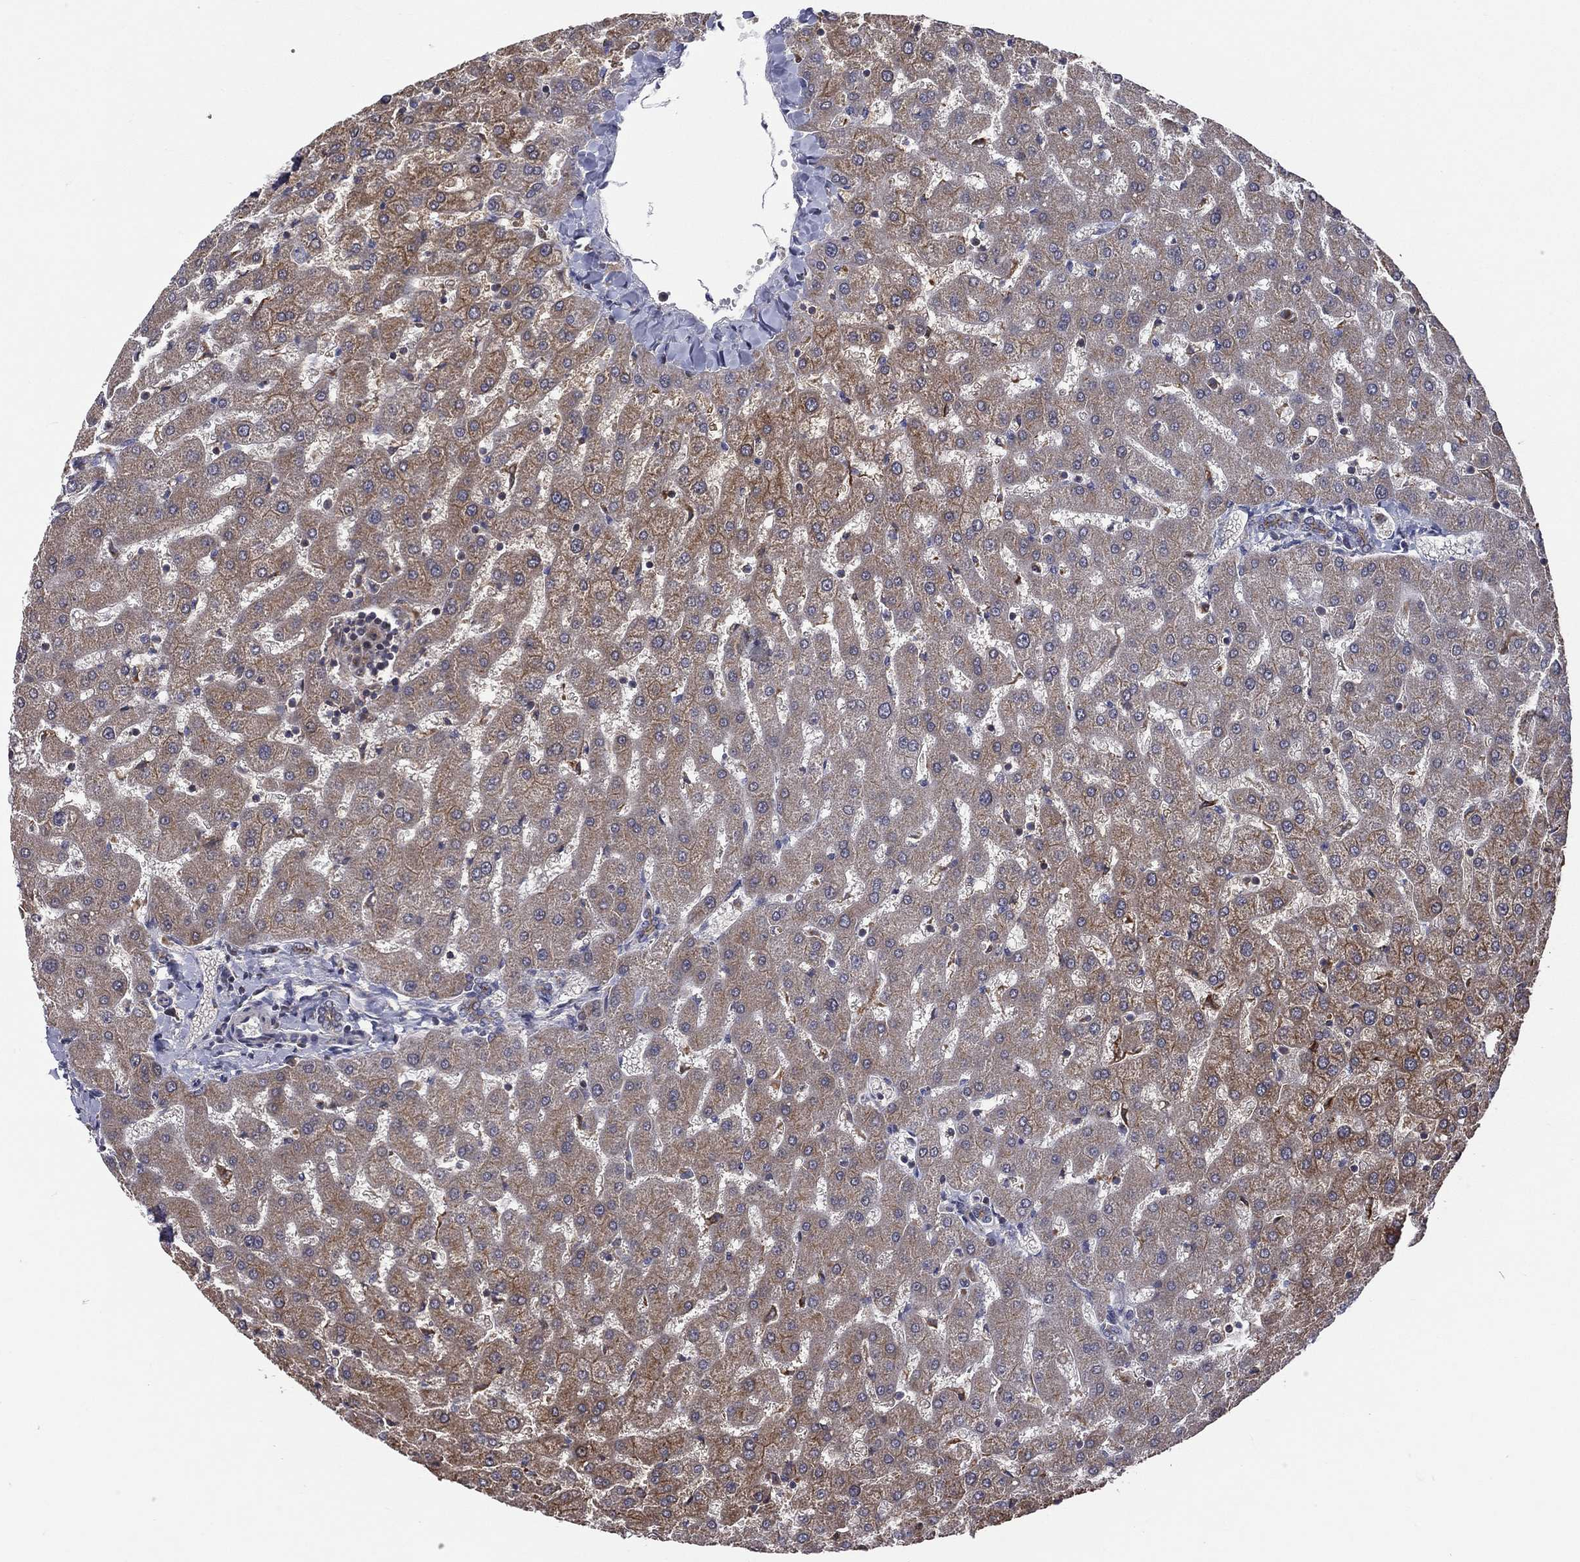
{"staining": {"intensity": "weak", "quantity": ">75%", "location": "cytoplasmic/membranous"}, "tissue": "liver", "cell_type": "Cholangiocytes", "image_type": "normal", "snomed": [{"axis": "morphology", "description": "Normal tissue, NOS"}, {"axis": "topography", "description": "Liver"}], "caption": "Immunohistochemistry (IHC) of normal liver demonstrates low levels of weak cytoplasmic/membranous staining in about >75% of cholangiocytes. The staining was performed using DAB, with brown indicating positive protein expression. Nuclei are stained blue with hematoxylin.", "gene": "STARD3", "patient": {"sex": "female", "age": 50}}